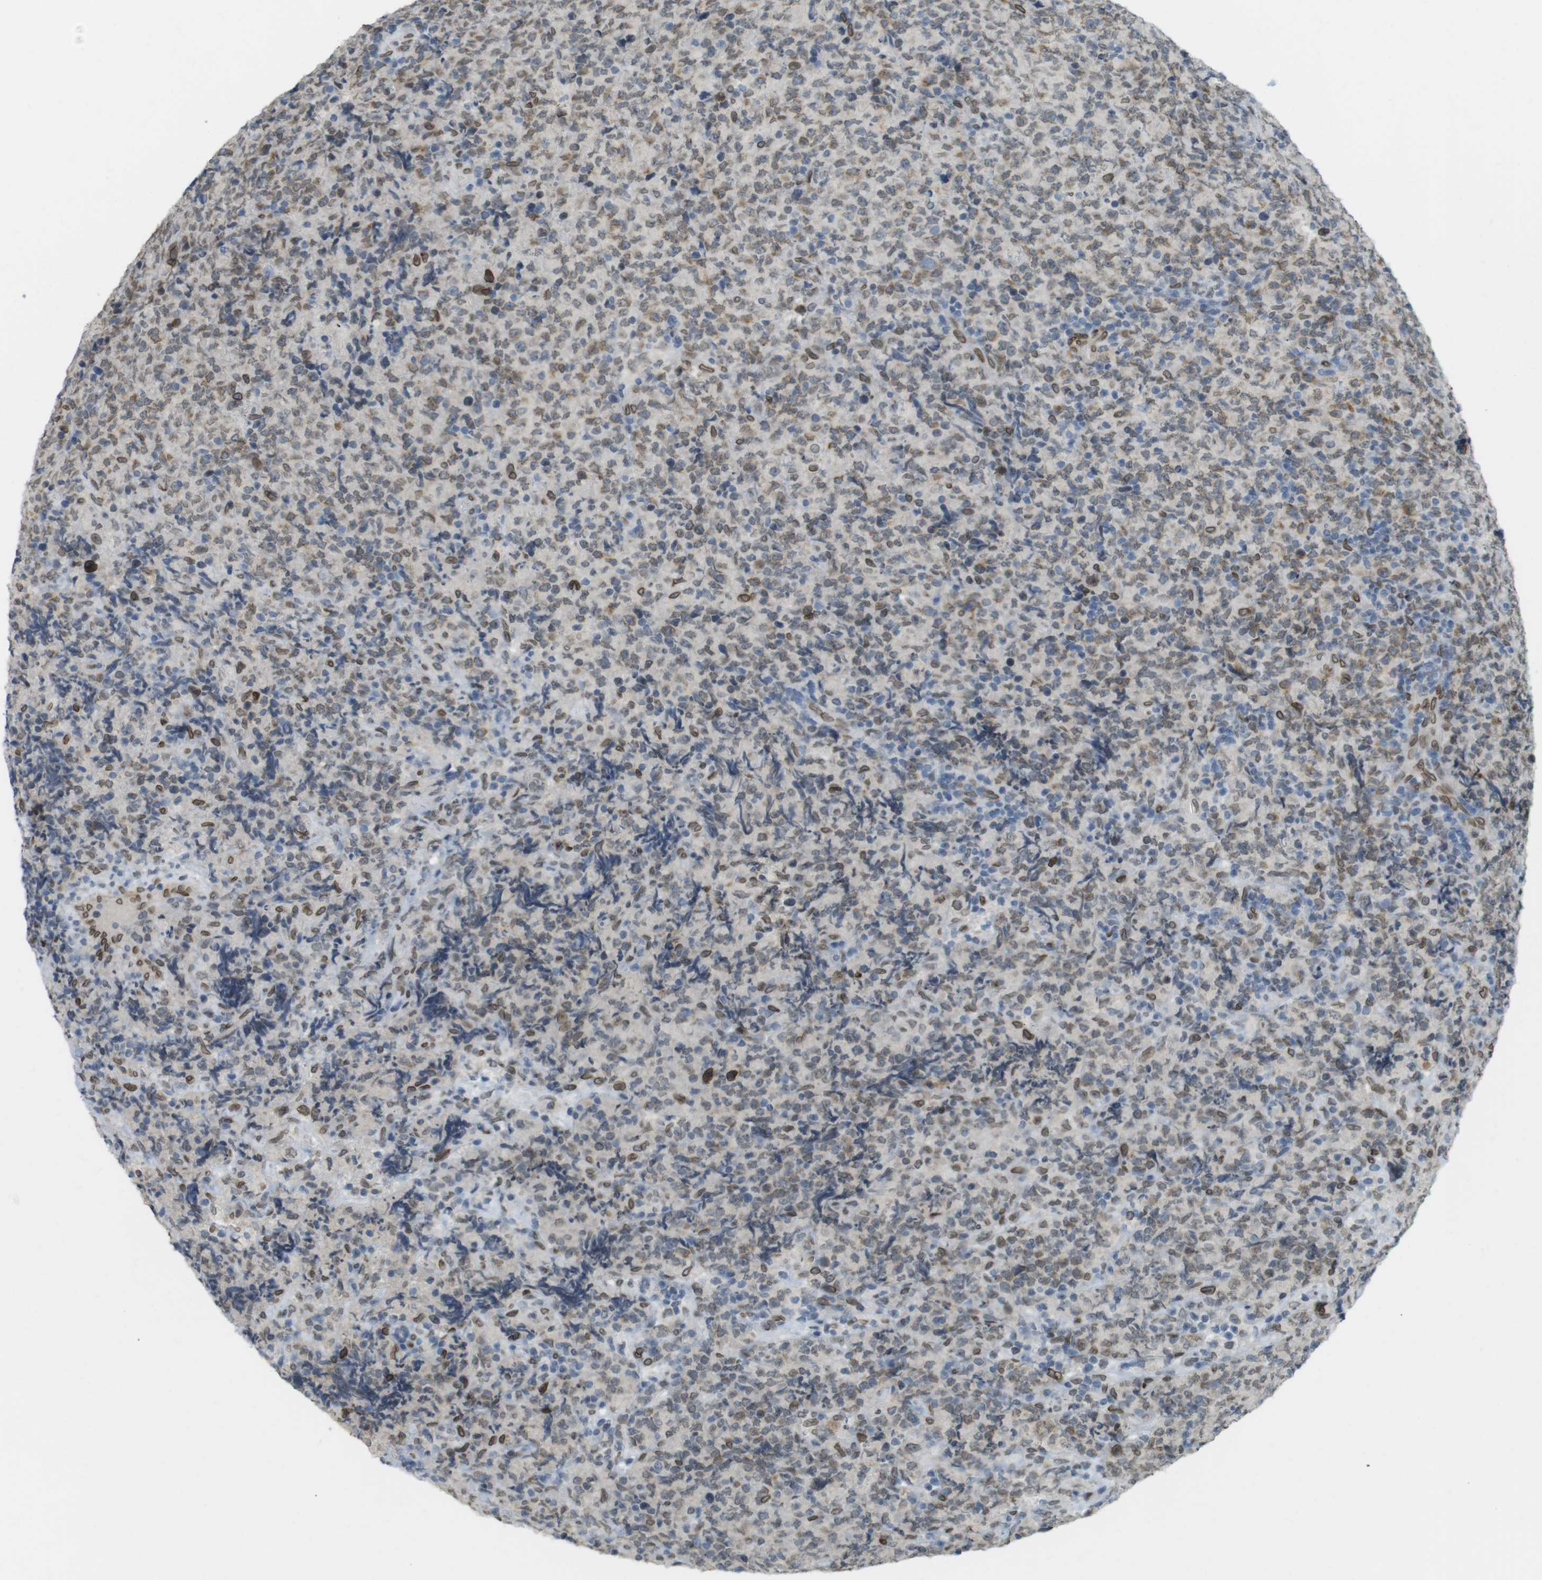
{"staining": {"intensity": "moderate", "quantity": "<25%", "location": "cytoplasmic/membranous,nuclear"}, "tissue": "lymphoma", "cell_type": "Tumor cells", "image_type": "cancer", "snomed": [{"axis": "morphology", "description": "Malignant lymphoma, non-Hodgkin's type, High grade"}, {"axis": "topography", "description": "Tonsil"}], "caption": "Approximately <25% of tumor cells in malignant lymphoma, non-Hodgkin's type (high-grade) show moderate cytoplasmic/membranous and nuclear protein positivity as visualized by brown immunohistochemical staining.", "gene": "ARL6IP6", "patient": {"sex": "female", "age": 36}}